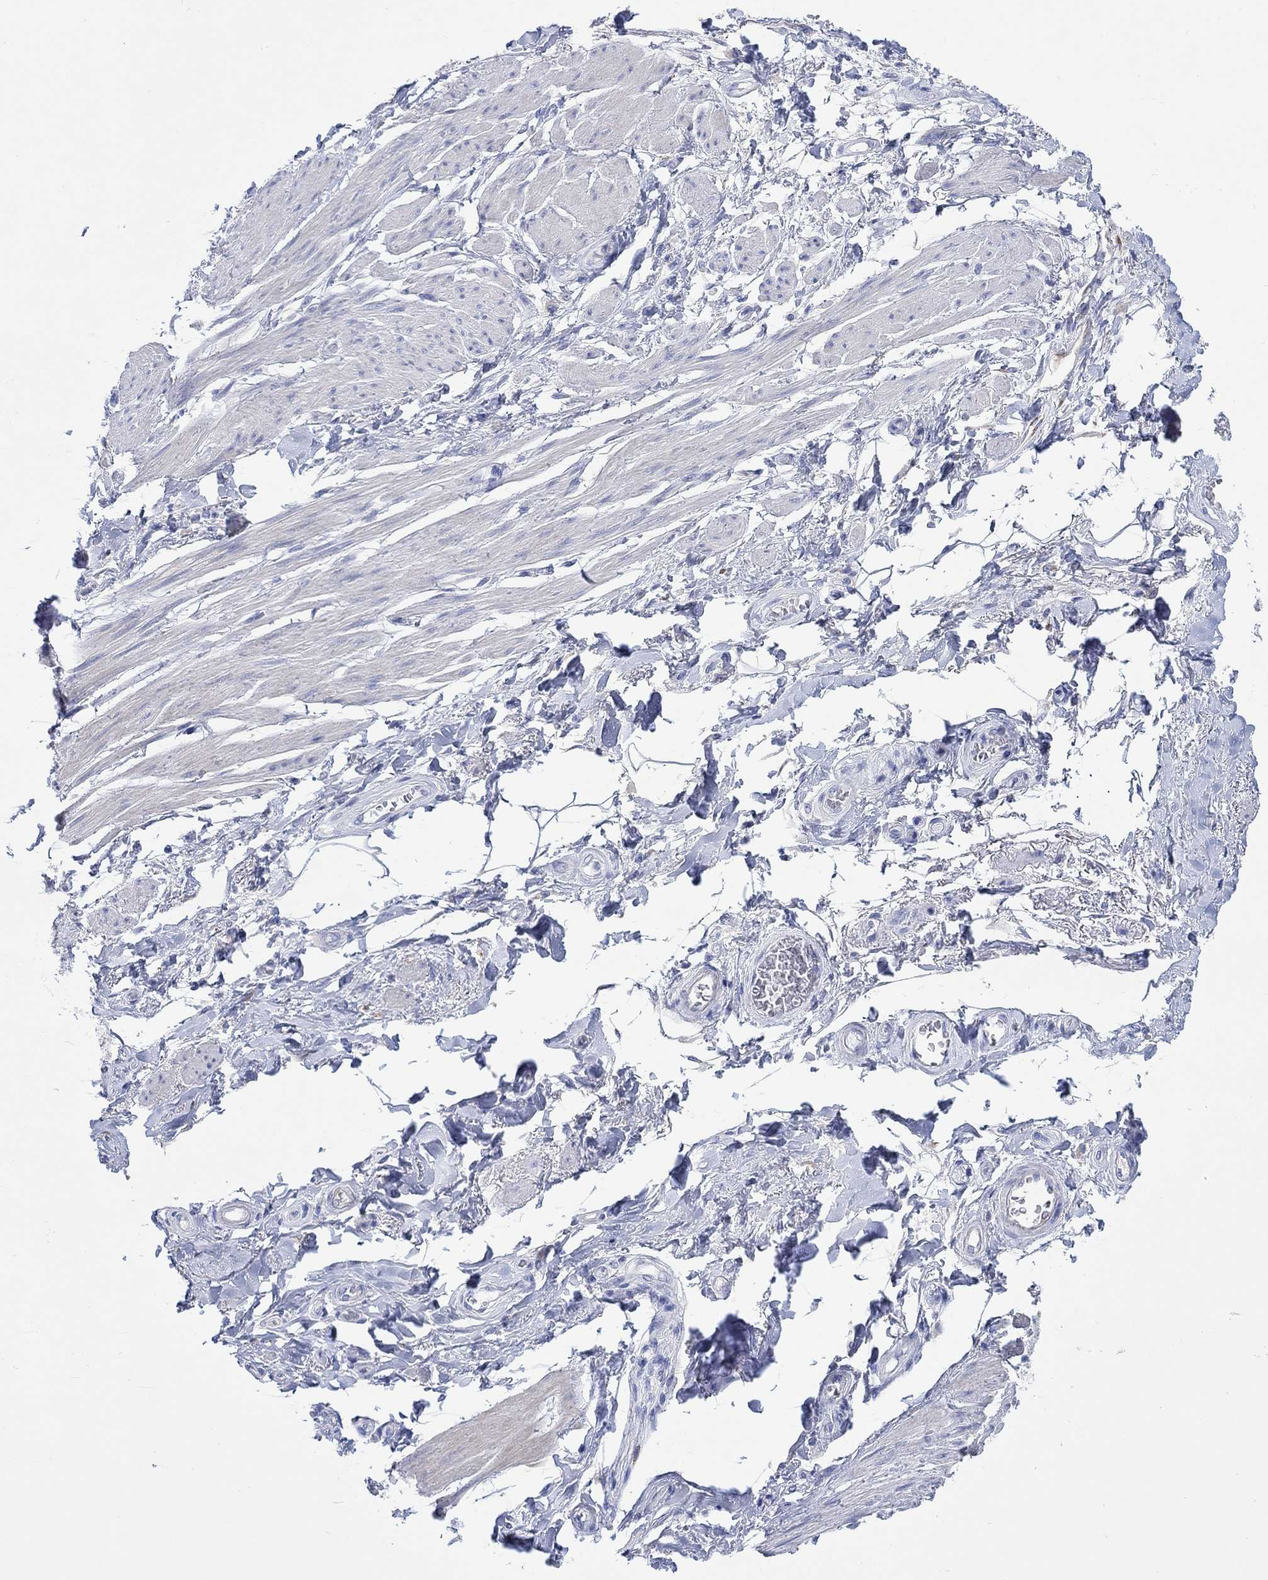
{"staining": {"intensity": "negative", "quantity": "none", "location": "none"}, "tissue": "adipose tissue", "cell_type": "Adipocytes", "image_type": "normal", "snomed": [{"axis": "morphology", "description": "Normal tissue, NOS"}, {"axis": "topography", "description": "Skeletal muscle"}, {"axis": "topography", "description": "Anal"}, {"axis": "topography", "description": "Peripheral nerve tissue"}], "caption": "DAB (3,3'-diaminobenzidine) immunohistochemical staining of benign adipose tissue reveals no significant expression in adipocytes. (DAB (3,3'-diaminobenzidine) immunohistochemistry, high magnification).", "gene": "P2RY6", "patient": {"sex": "male", "age": 53}}